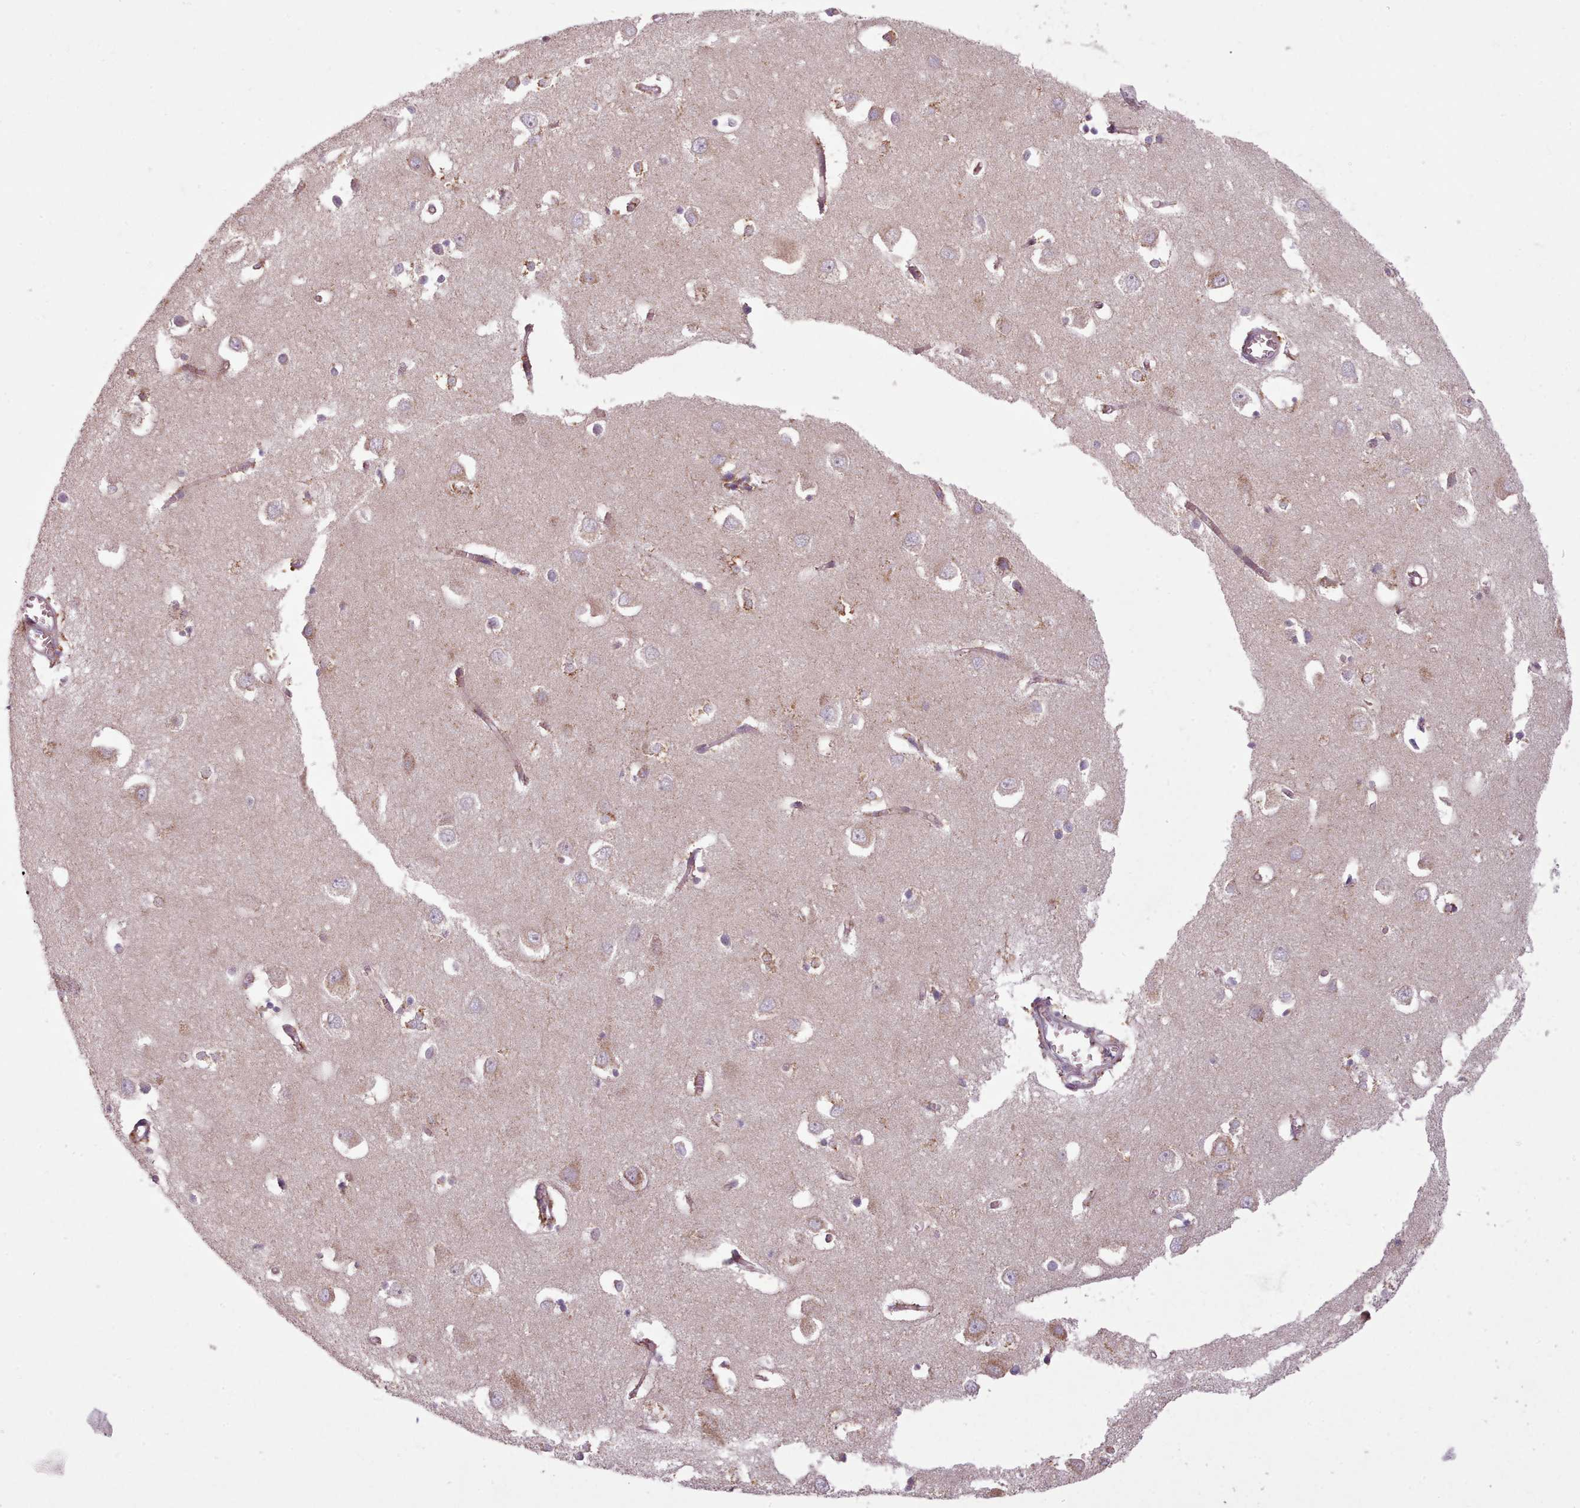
{"staining": {"intensity": "moderate", "quantity": "25%-75%", "location": "cytoplasmic/membranous"}, "tissue": "cerebral cortex", "cell_type": "Endothelial cells", "image_type": "normal", "snomed": [{"axis": "morphology", "description": "Normal tissue, NOS"}, {"axis": "topography", "description": "Cerebral cortex"}], "caption": "Moderate cytoplasmic/membranous staining for a protein is identified in about 25%-75% of endothelial cells of unremarkable cerebral cortex using immunohistochemistry.", "gene": "LAPTM5", "patient": {"sex": "male", "age": 70}}